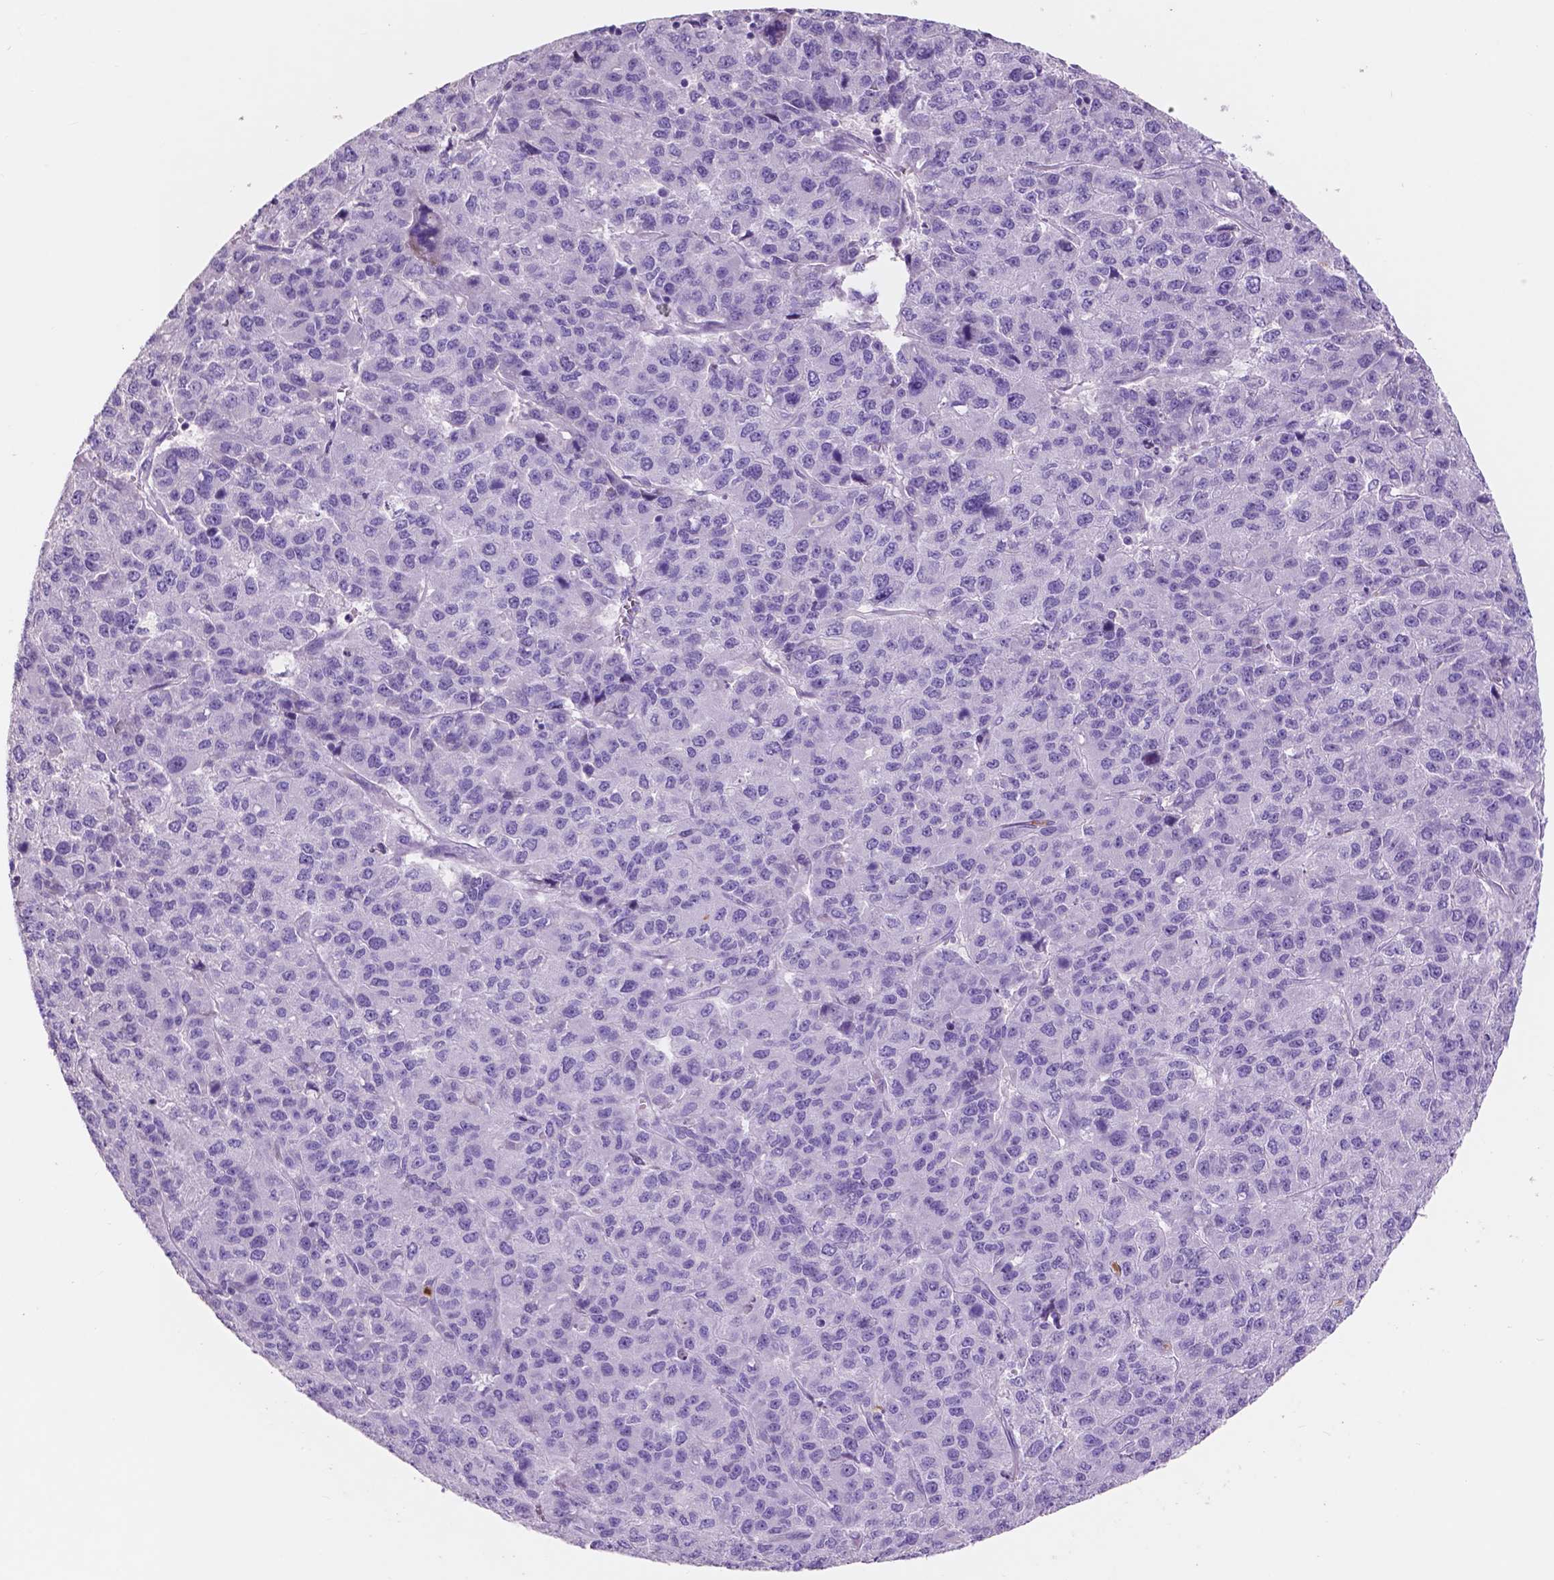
{"staining": {"intensity": "negative", "quantity": "none", "location": "none"}, "tissue": "liver cancer", "cell_type": "Tumor cells", "image_type": "cancer", "snomed": [{"axis": "morphology", "description": "Carcinoma, Hepatocellular, NOS"}, {"axis": "topography", "description": "Liver"}], "caption": "Liver cancer (hepatocellular carcinoma) stained for a protein using immunohistochemistry (IHC) demonstrates no expression tumor cells.", "gene": "CUZD1", "patient": {"sex": "male", "age": 69}}